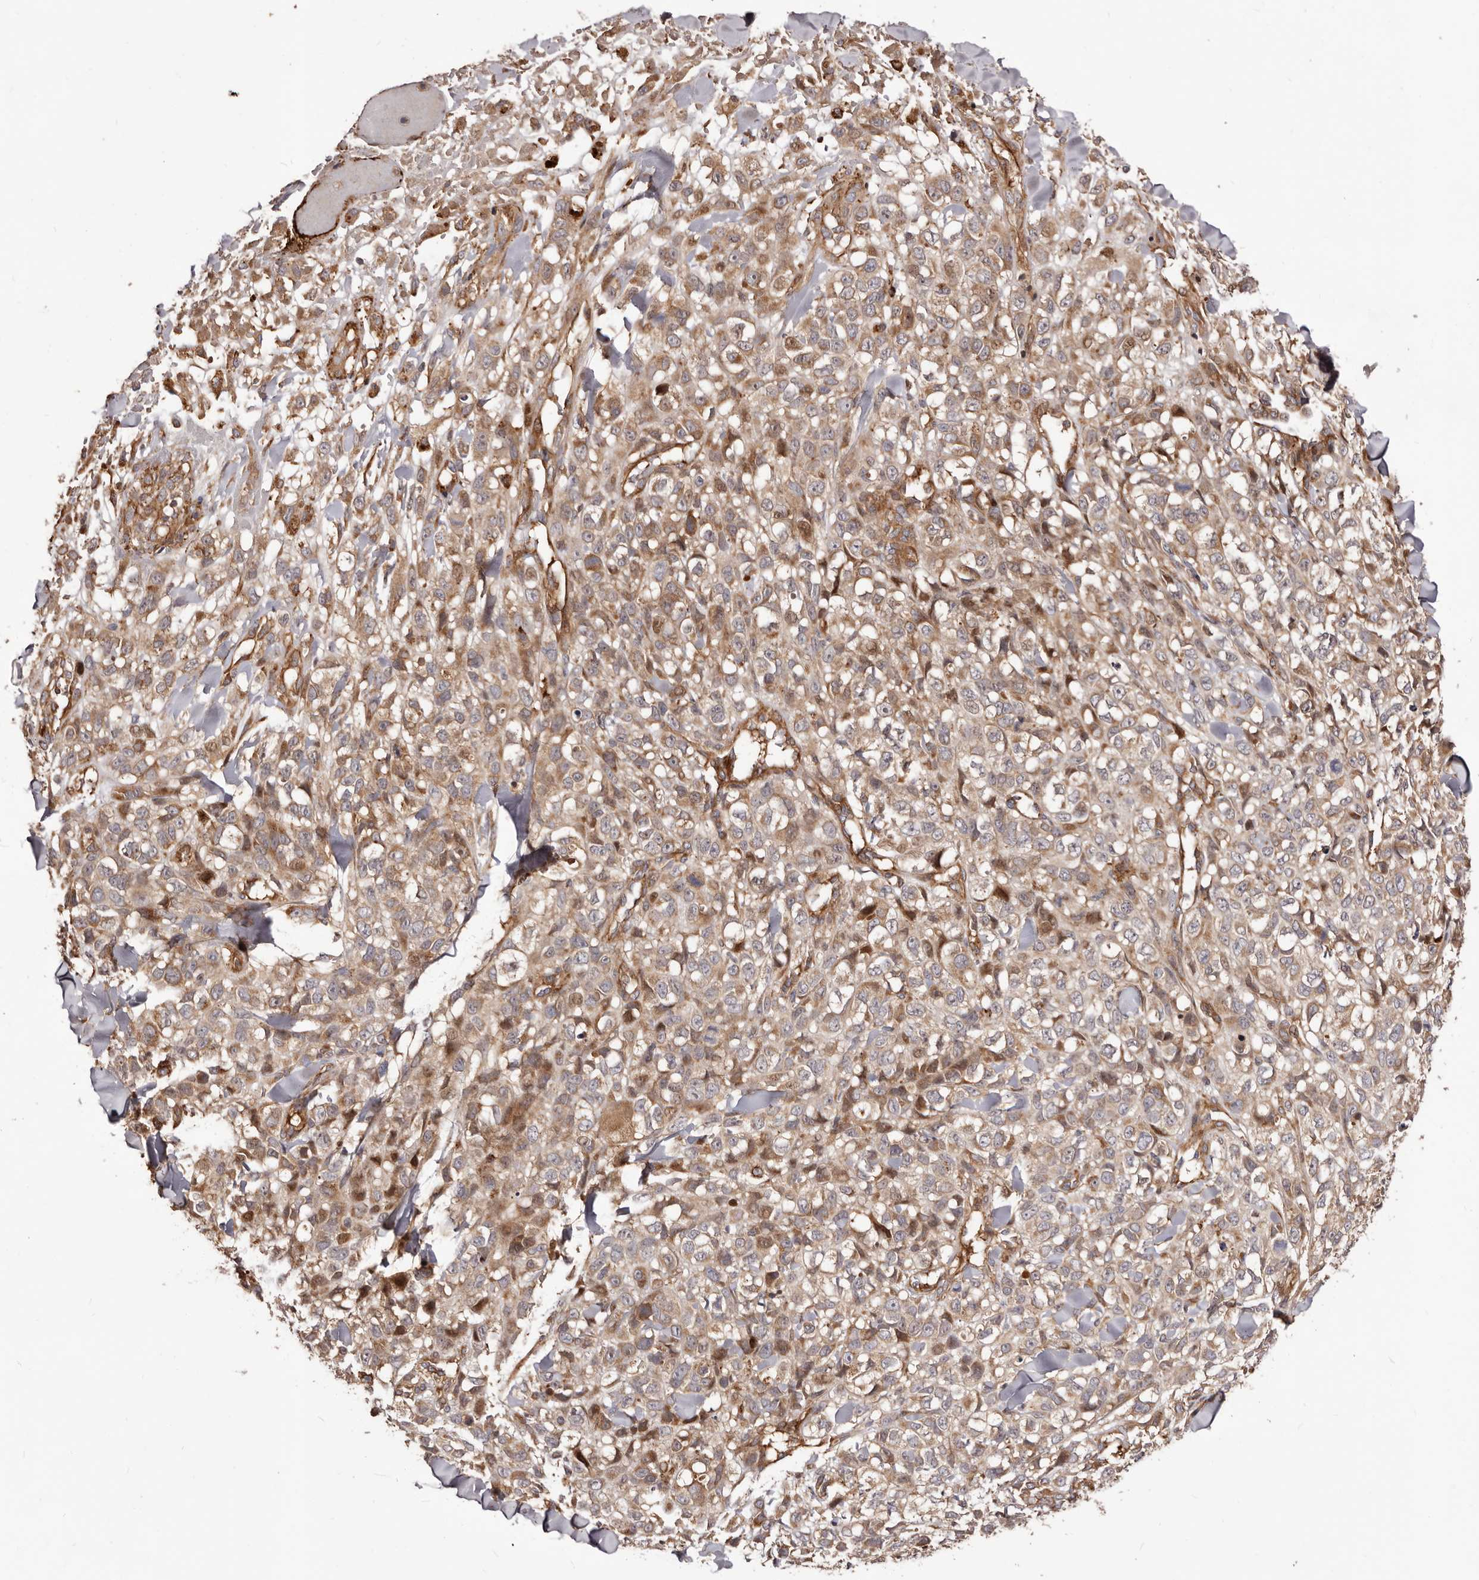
{"staining": {"intensity": "moderate", "quantity": ">75%", "location": "cytoplasmic/membranous"}, "tissue": "melanoma", "cell_type": "Tumor cells", "image_type": "cancer", "snomed": [{"axis": "morphology", "description": "Malignant melanoma, Metastatic site"}, {"axis": "topography", "description": "Skin"}], "caption": "The image demonstrates a brown stain indicating the presence of a protein in the cytoplasmic/membranous of tumor cells in melanoma. Nuclei are stained in blue.", "gene": "GTPBP1", "patient": {"sex": "female", "age": 72}}